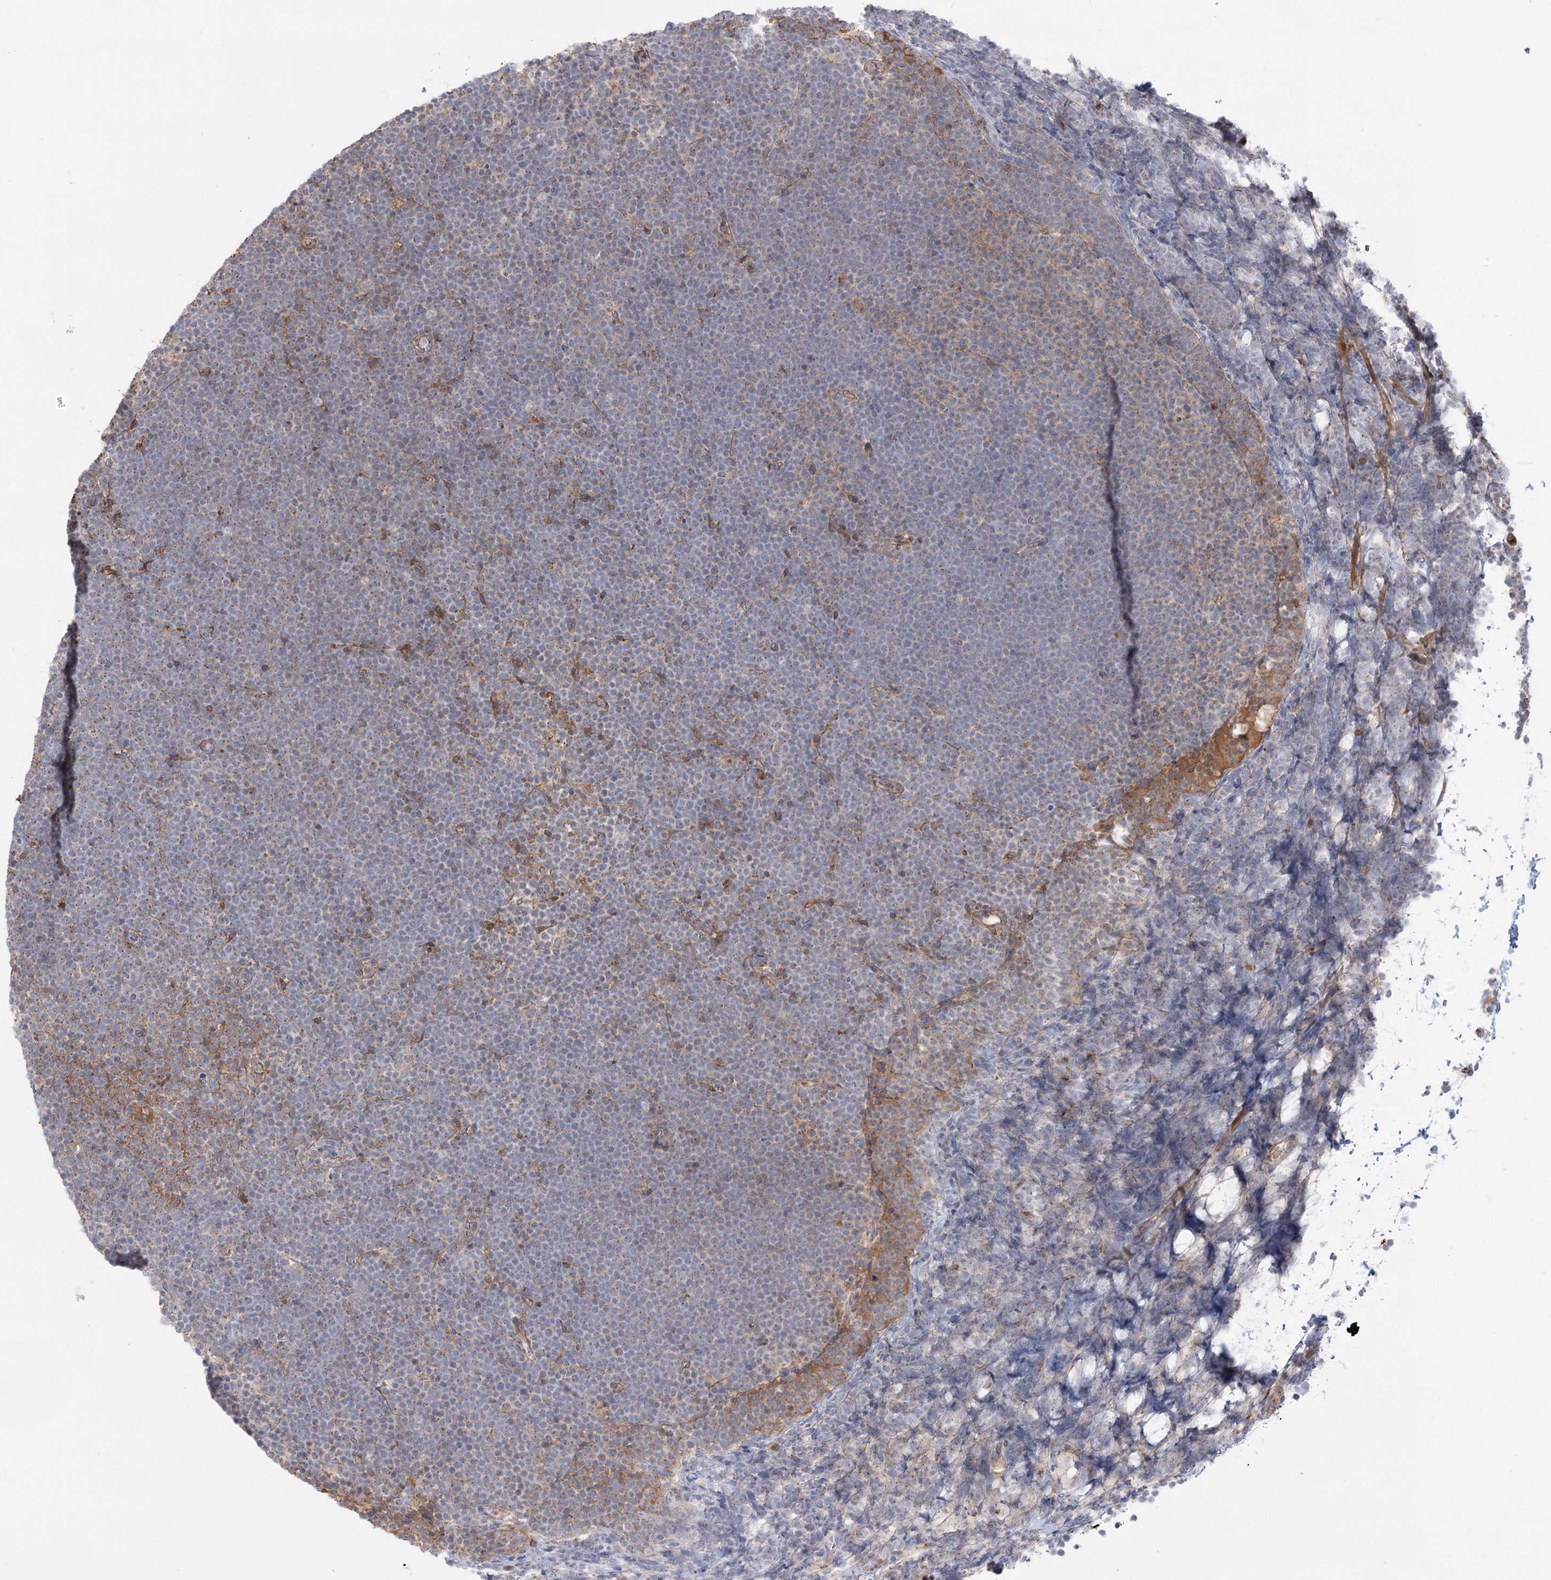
{"staining": {"intensity": "weak", "quantity": "25%-75%", "location": "cytoplasmic/membranous"}, "tissue": "lymphoma", "cell_type": "Tumor cells", "image_type": "cancer", "snomed": [{"axis": "morphology", "description": "Malignant lymphoma, non-Hodgkin's type, High grade"}, {"axis": "topography", "description": "Lymph node"}], "caption": "A micrograph showing weak cytoplasmic/membranous expression in approximately 25%-75% of tumor cells in lymphoma, as visualized by brown immunohistochemical staining.", "gene": "GBF1", "patient": {"sex": "male", "age": 13}}